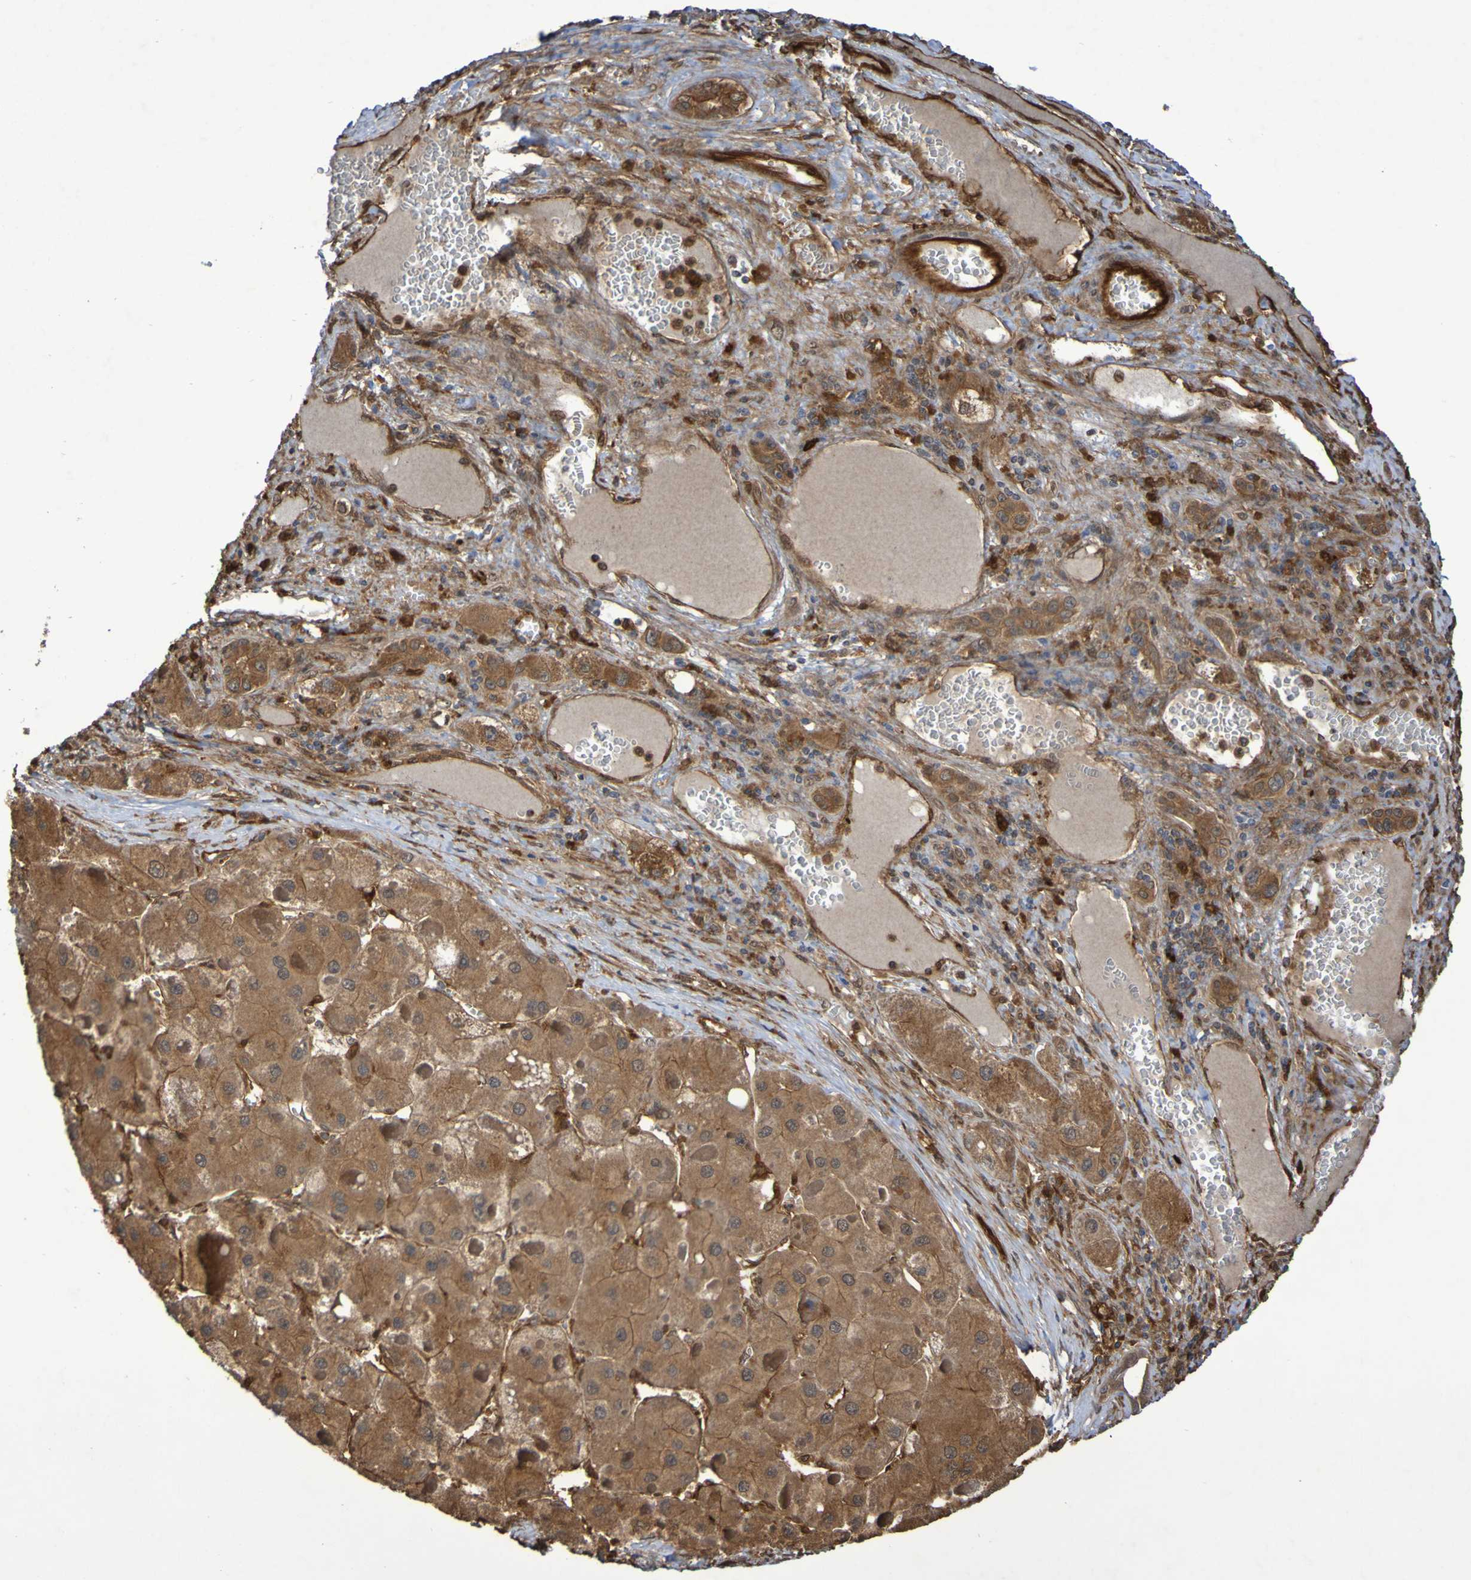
{"staining": {"intensity": "moderate", "quantity": ">75%", "location": "cytoplasmic/membranous"}, "tissue": "liver cancer", "cell_type": "Tumor cells", "image_type": "cancer", "snomed": [{"axis": "morphology", "description": "Carcinoma, Hepatocellular, NOS"}, {"axis": "topography", "description": "Liver"}], "caption": "About >75% of tumor cells in human liver cancer (hepatocellular carcinoma) display moderate cytoplasmic/membranous protein positivity as visualized by brown immunohistochemical staining.", "gene": "SERPINB6", "patient": {"sex": "female", "age": 73}}